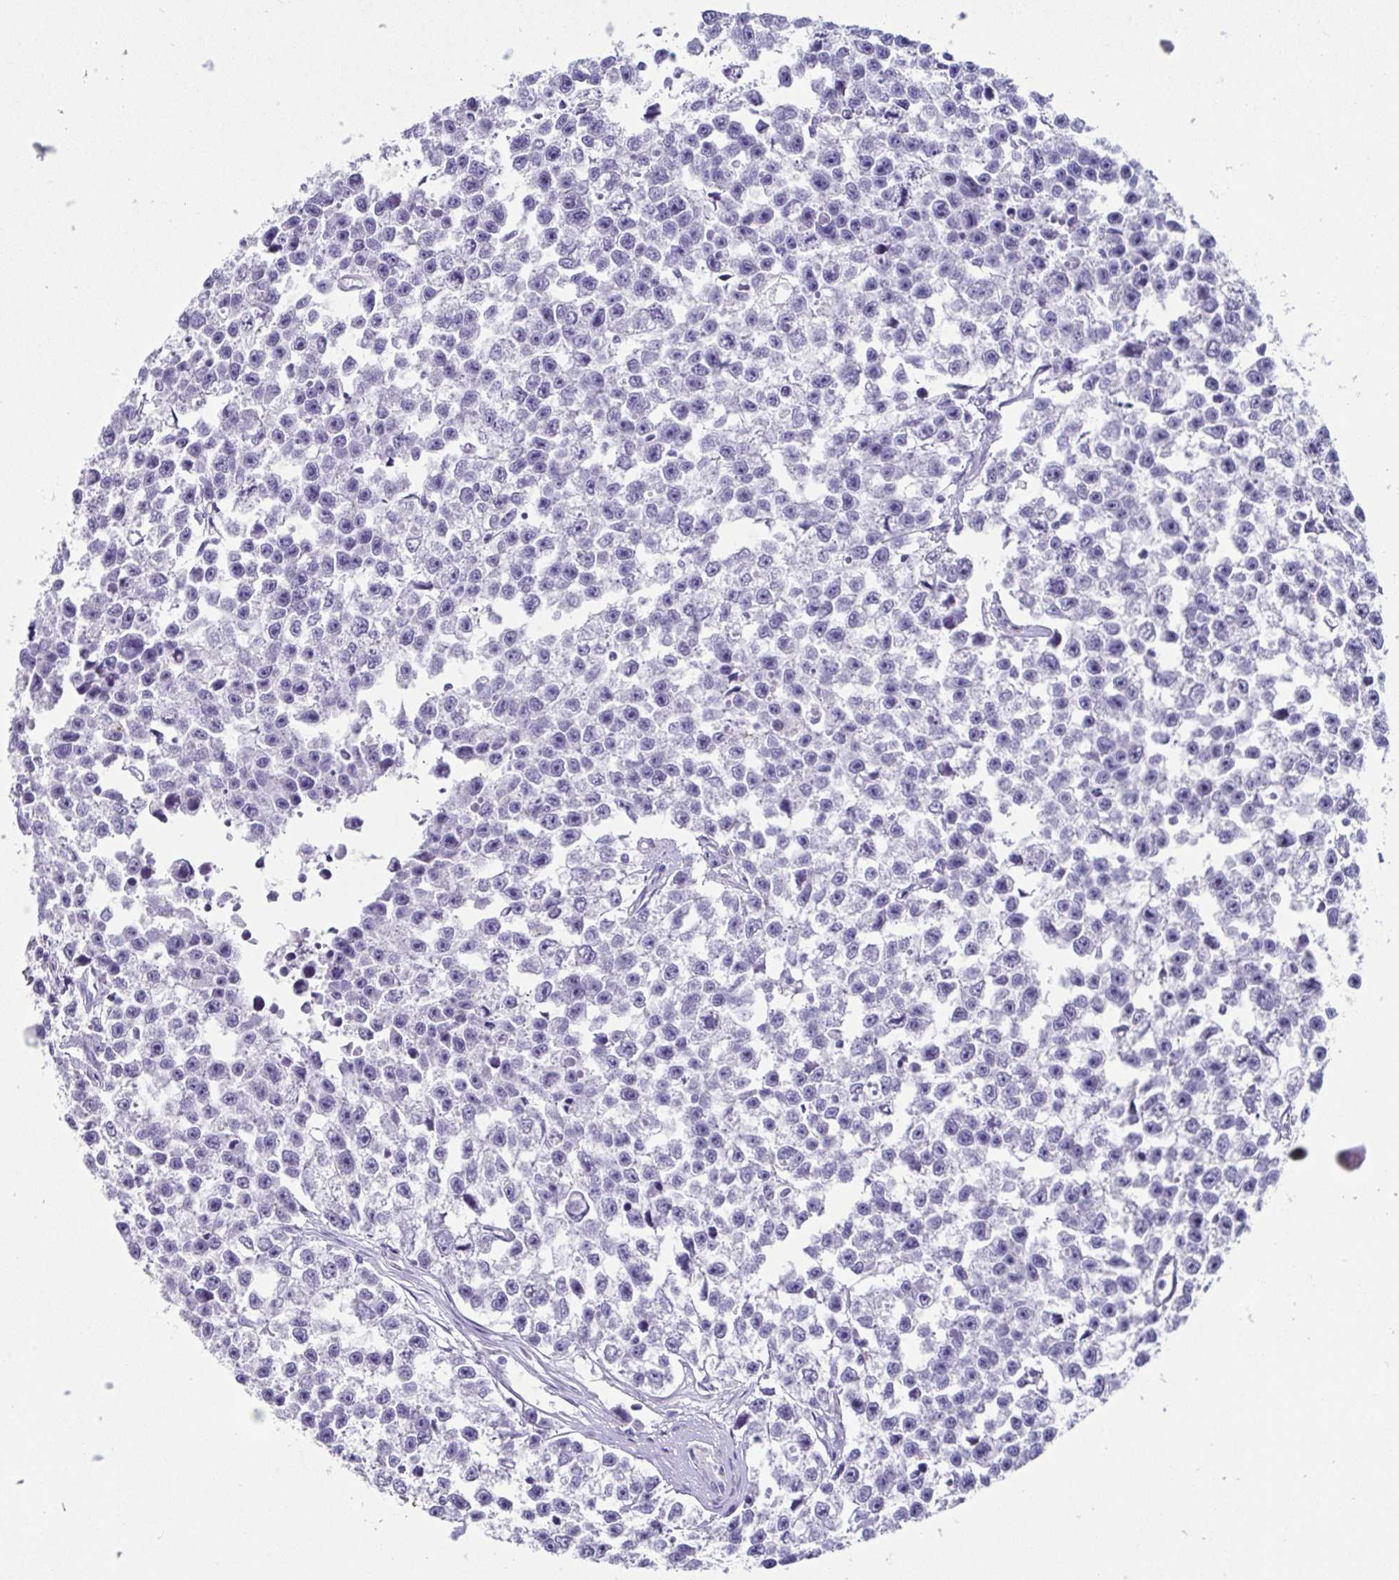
{"staining": {"intensity": "negative", "quantity": "none", "location": "none"}, "tissue": "testis cancer", "cell_type": "Tumor cells", "image_type": "cancer", "snomed": [{"axis": "morphology", "description": "Seminoma, NOS"}, {"axis": "topography", "description": "Testis"}], "caption": "Immunohistochemistry (IHC) of human seminoma (testis) exhibits no staining in tumor cells.", "gene": "RDH11", "patient": {"sex": "male", "age": 26}}